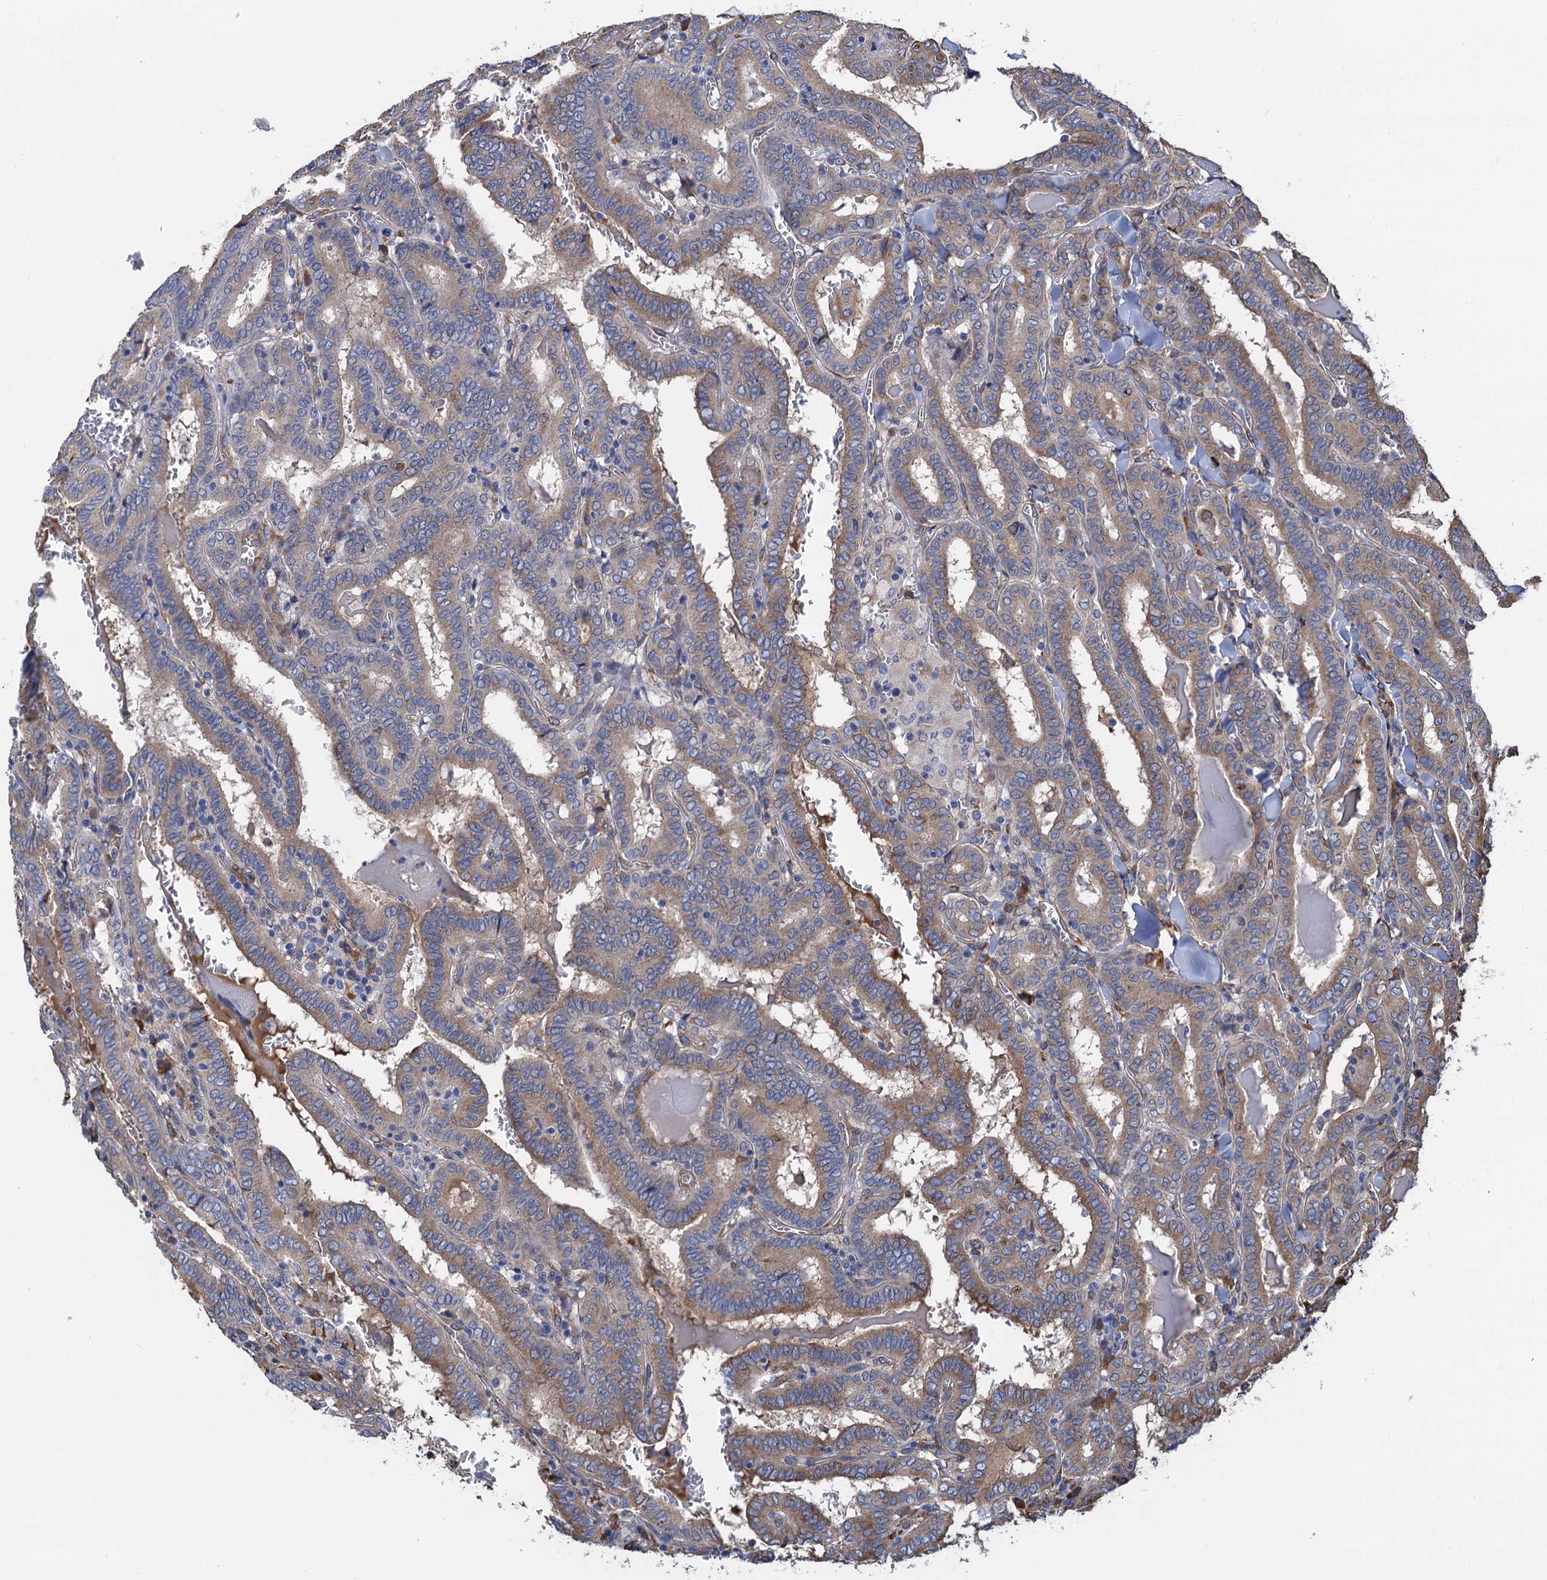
{"staining": {"intensity": "weak", "quantity": "25%-75%", "location": "cytoplasmic/membranous"}, "tissue": "thyroid cancer", "cell_type": "Tumor cells", "image_type": "cancer", "snomed": [{"axis": "morphology", "description": "Papillary adenocarcinoma, NOS"}, {"axis": "topography", "description": "Thyroid gland"}], "caption": "Thyroid cancer (papillary adenocarcinoma) stained with a protein marker shows weak staining in tumor cells.", "gene": "CNNM1", "patient": {"sex": "female", "age": 72}}